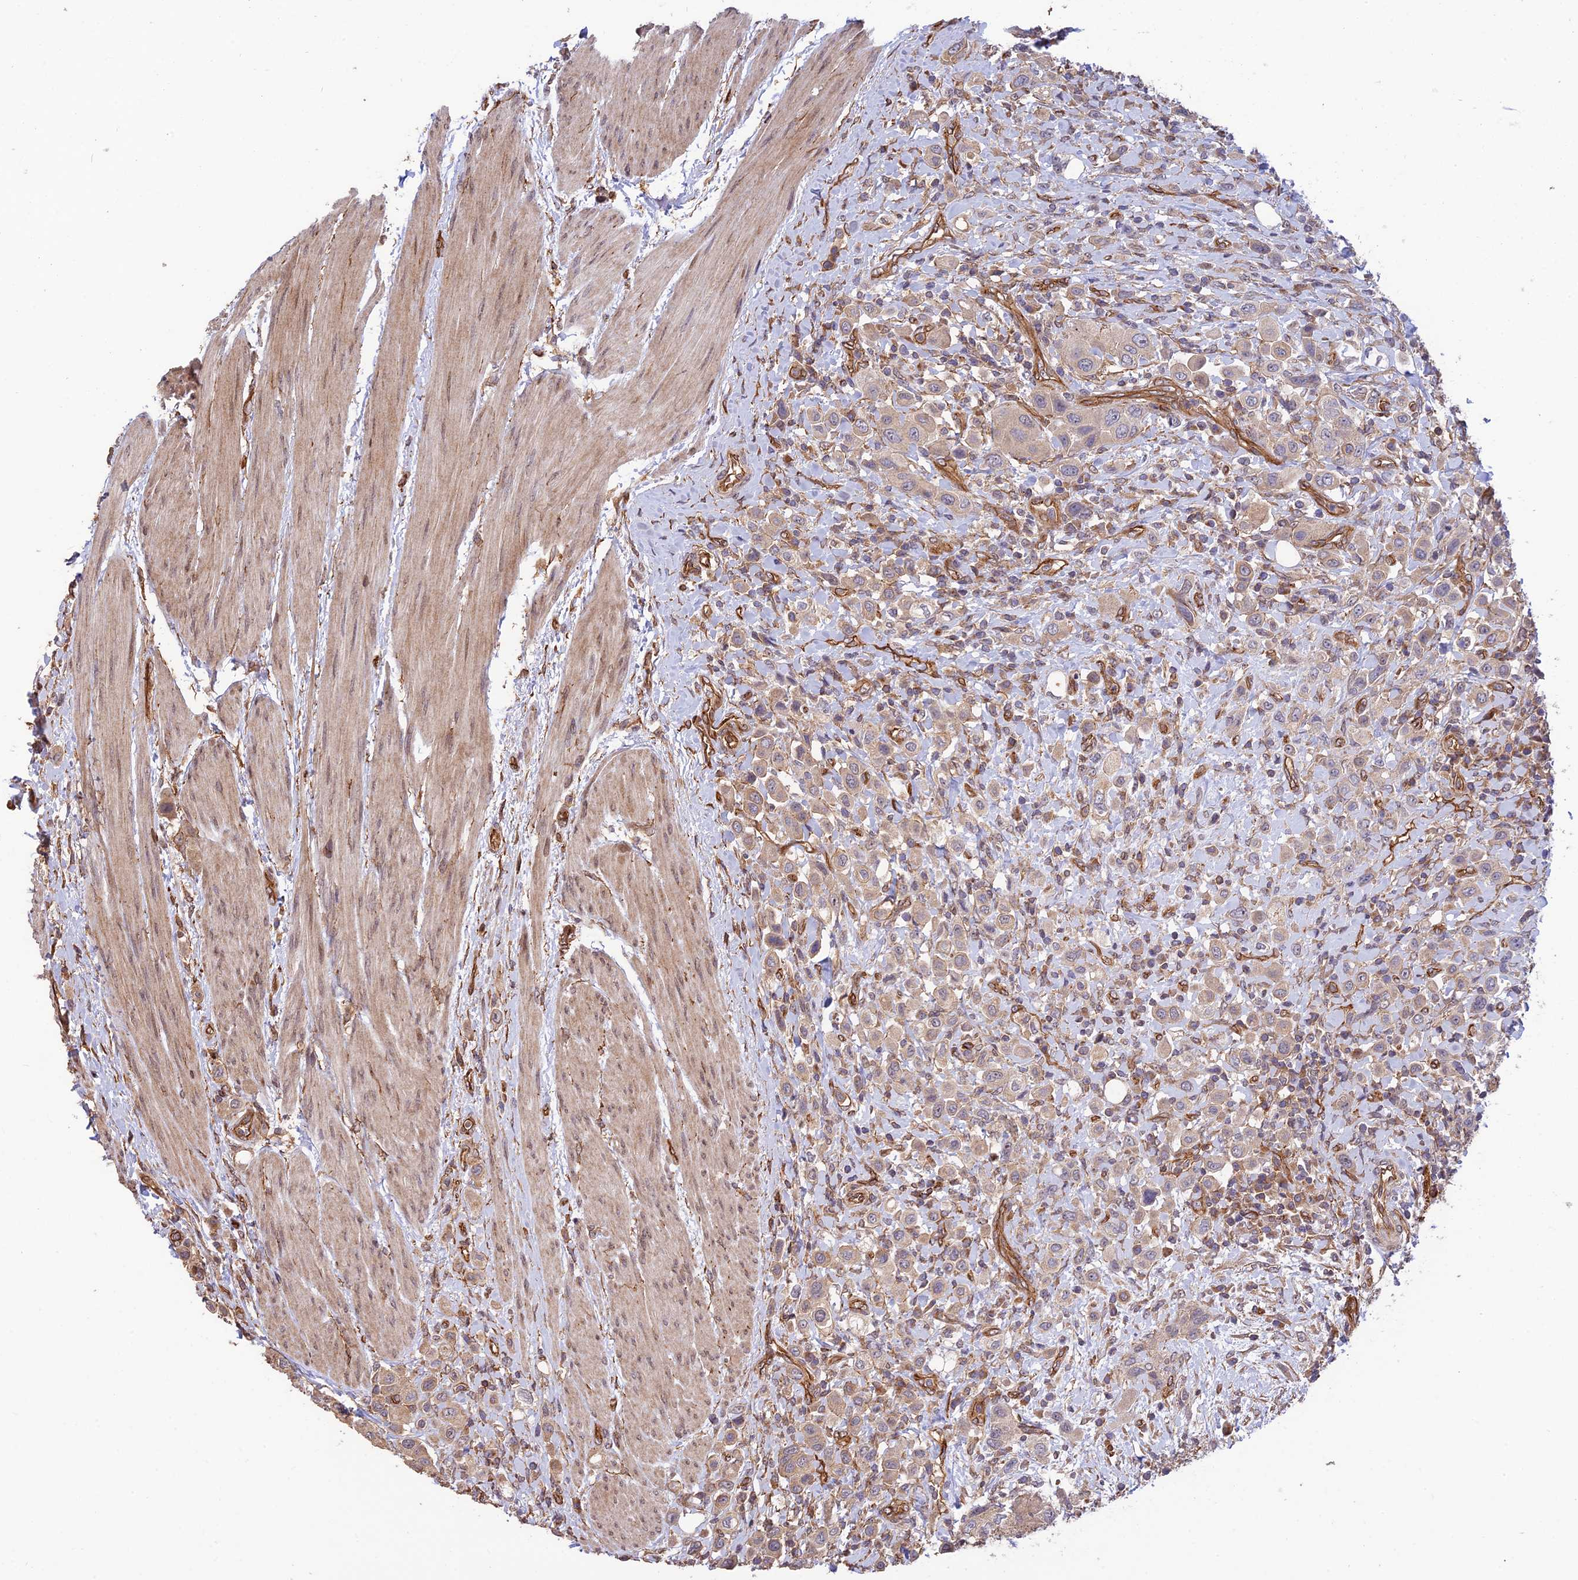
{"staining": {"intensity": "weak", "quantity": "25%-75%", "location": "cytoplasmic/membranous"}, "tissue": "urothelial cancer", "cell_type": "Tumor cells", "image_type": "cancer", "snomed": [{"axis": "morphology", "description": "Urothelial carcinoma, High grade"}, {"axis": "topography", "description": "Urinary bladder"}], "caption": "A high-resolution micrograph shows IHC staining of urothelial cancer, which reveals weak cytoplasmic/membranous positivity in about 25%-75% of tumor cells.", "gene": "HOMER2", "patient": {"sex": "male", "age": 50}}